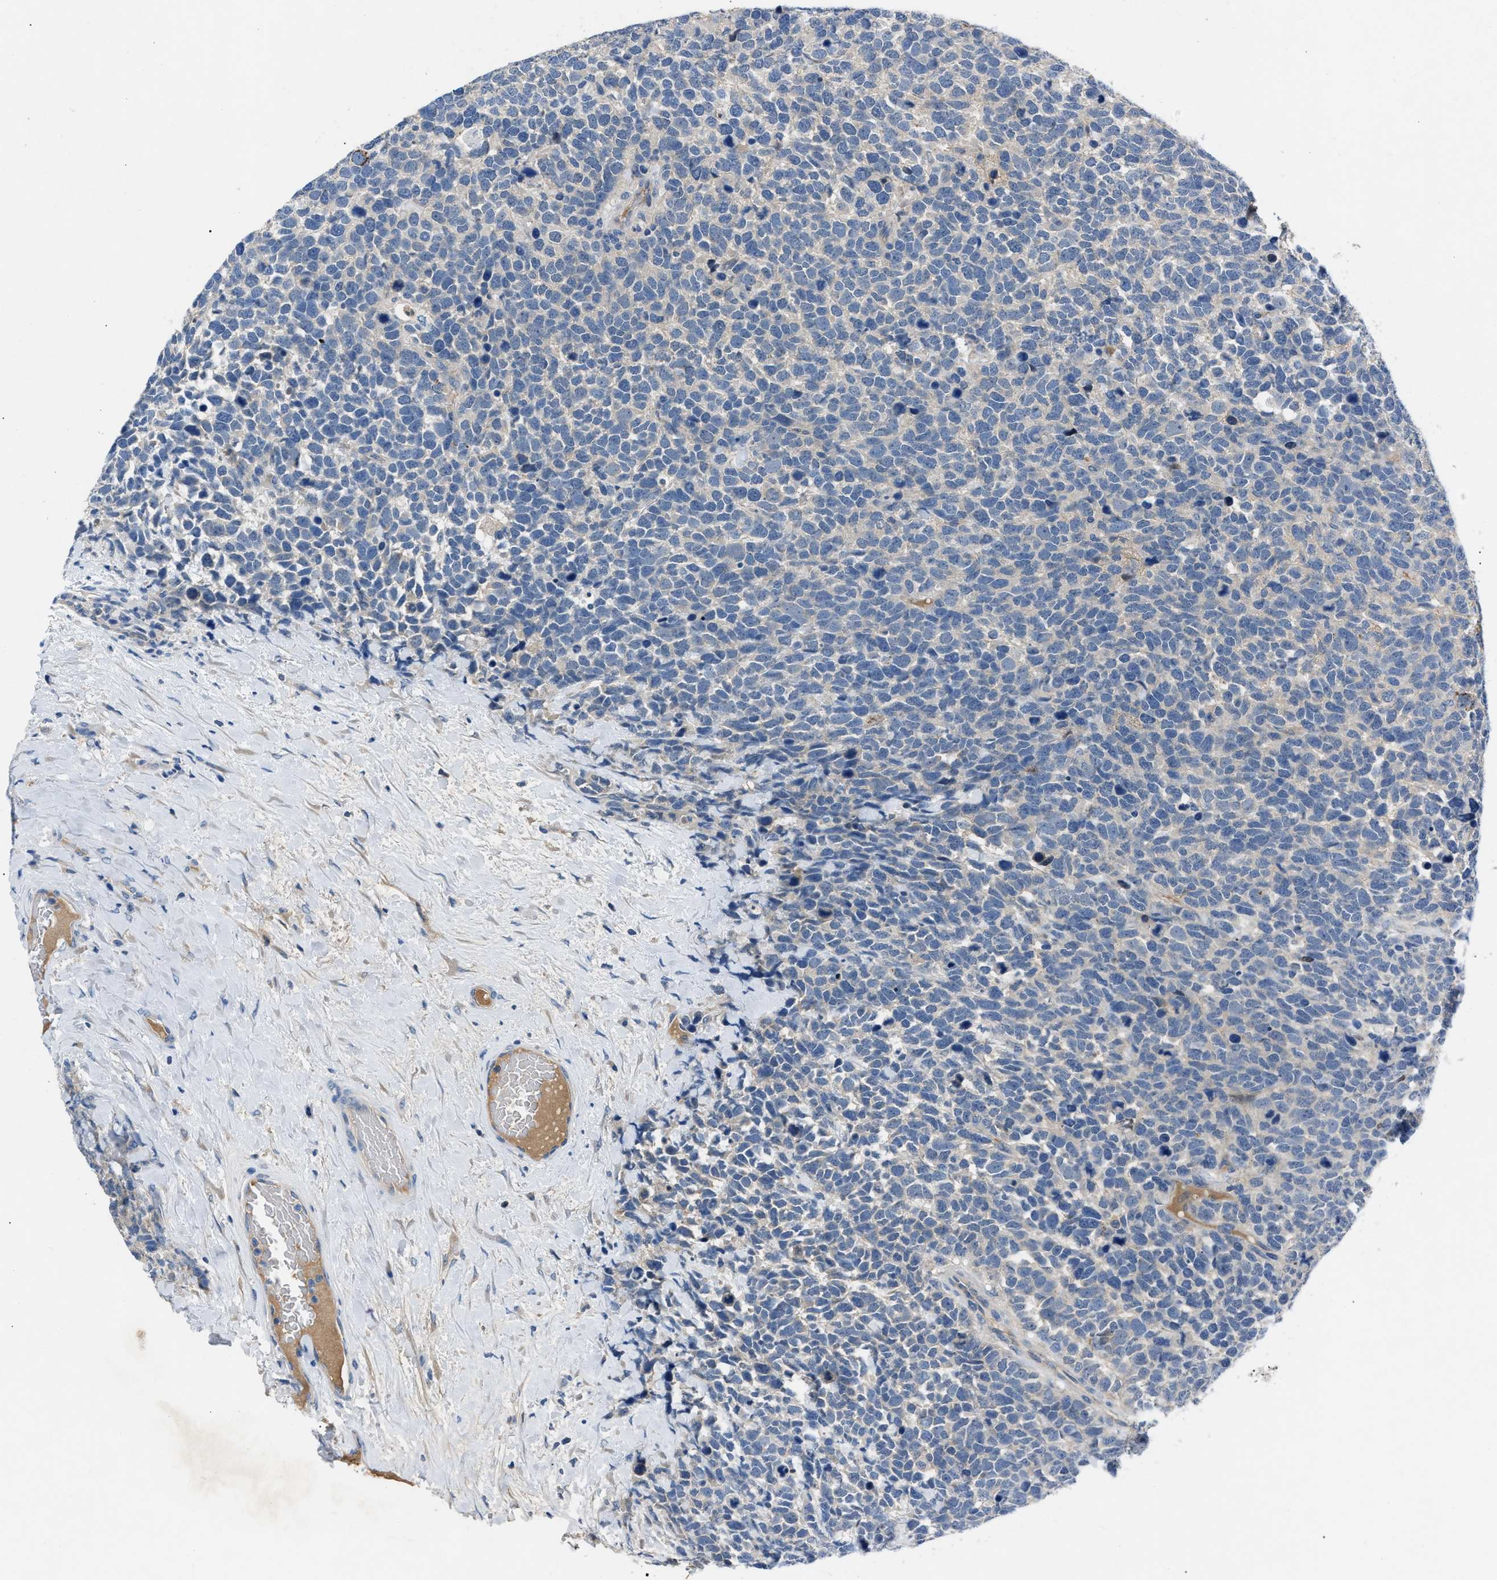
{"staining": {"intensity": "negative", "quantity": "none", "location": "none"}, "tissue": "urothelial cancer", "cell_type": "Tumor cells", "image_type": "cancer", "snomed": [{"axis": "morphology", "description": "Urothelial carcinoma, High grade"}, {"axis": "topography", "description": "Urinary bladder"}], "caption": "IHC of human urothelial cancer demonstrates no expression in tumor cells.", "gene": "DNAAF5", "patient": {"sex": "female", "age": 82}}